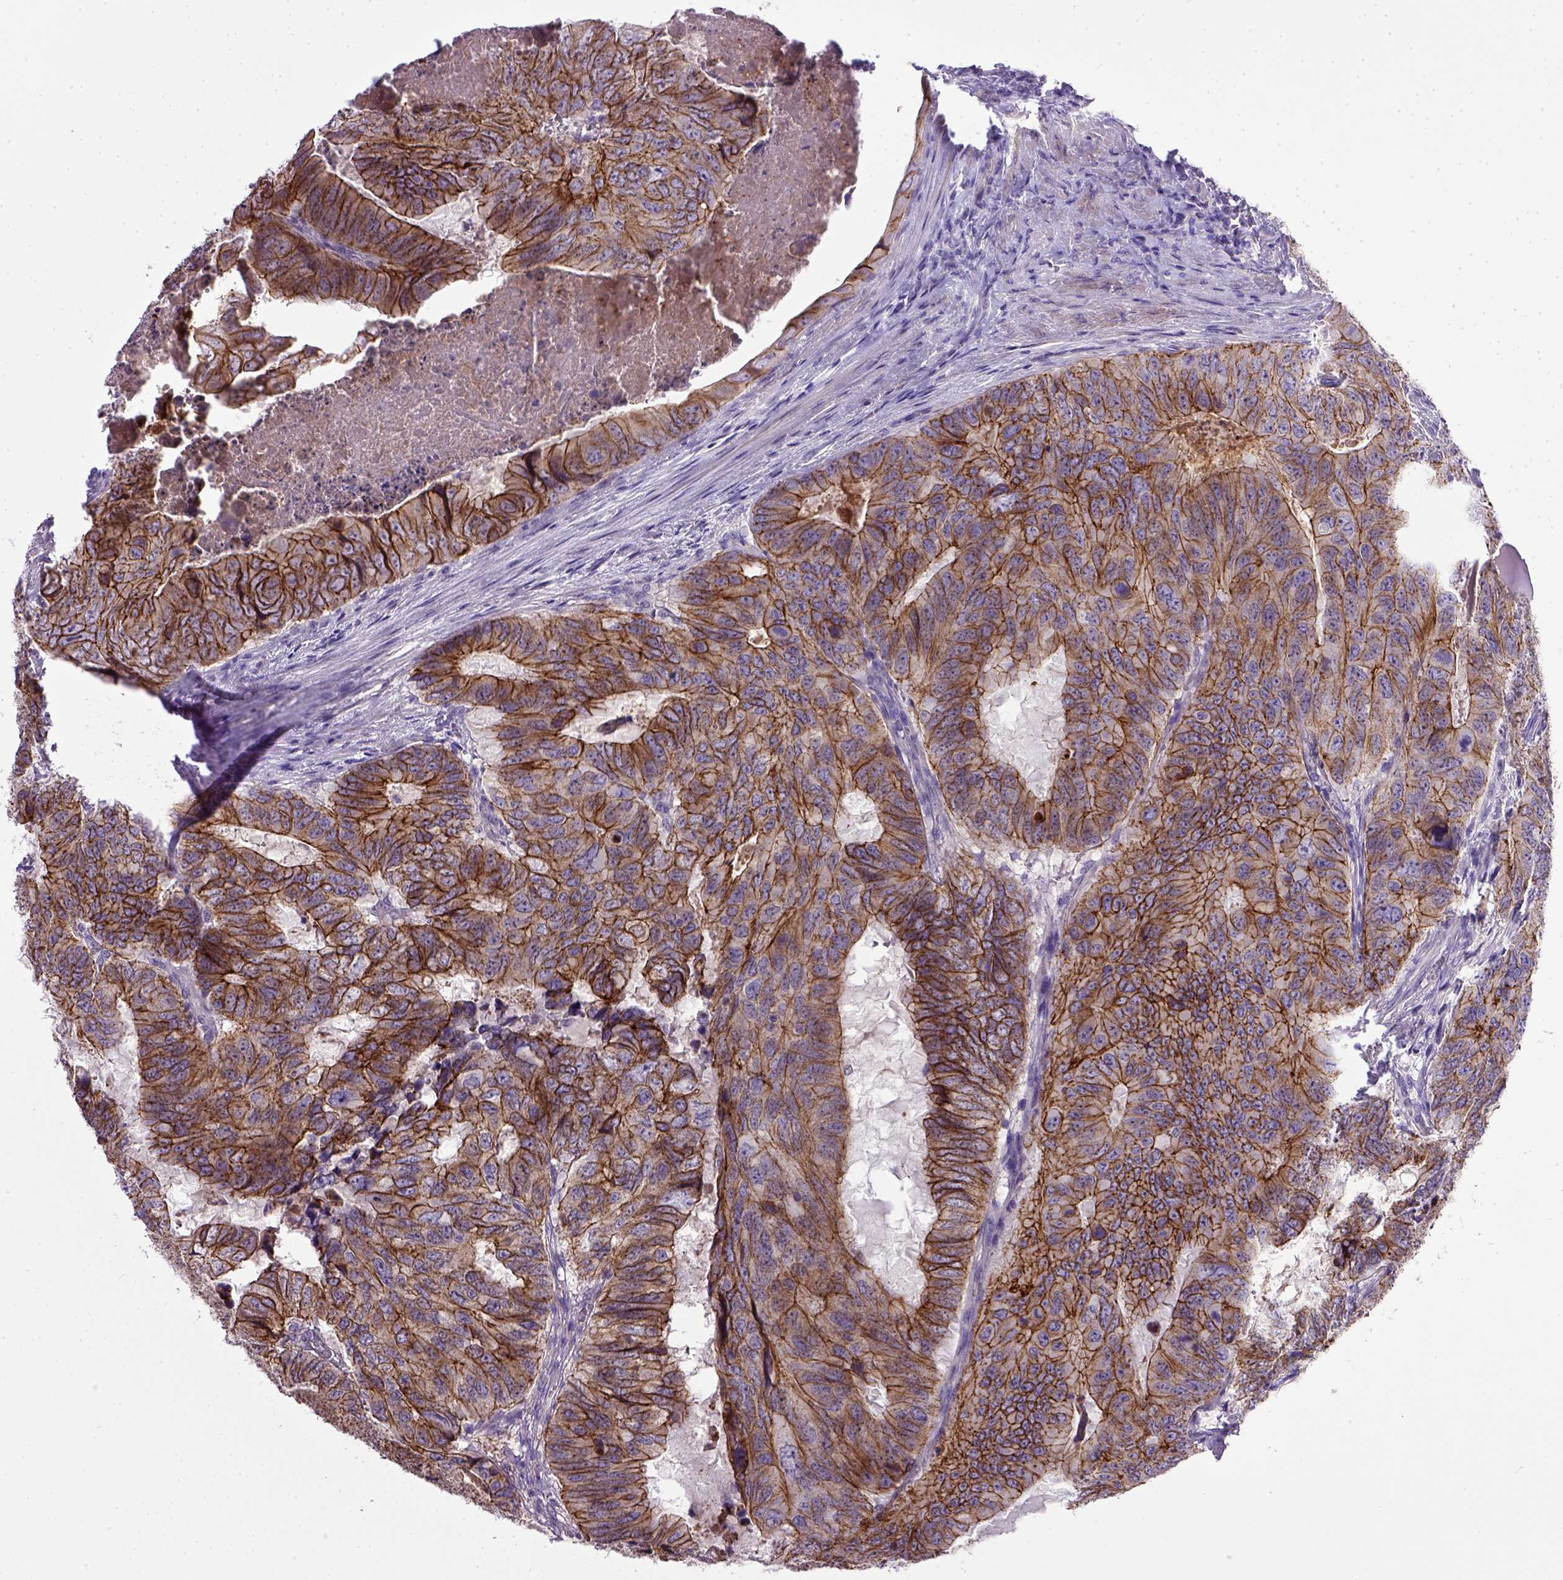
{"staining": {"intensity": "strong", "quantity": ">75%", "location": "cytoplasmic/membranous"}, "tissue": "colorectal cancer", "cell_type": "Tumor cells", "image_type": "cancer", "snomed": [{"axis": "morphology", "description": "Adenocarcinoma, NOS"}, {"axis": "topography", "description": "Colon"}], "caption": "Protein expression analysis of human adenocarcinoma (colorectal) reveals strong cytoplasmic/membranous positivity in approximately >75% of tumor cells. The staining was performed using DAB, with brown indicating positive protein expression. Nuclei are stained blue with hematoxylin.", "gene": "CDH1", "patient": {"sex": "male", "age": 79}}